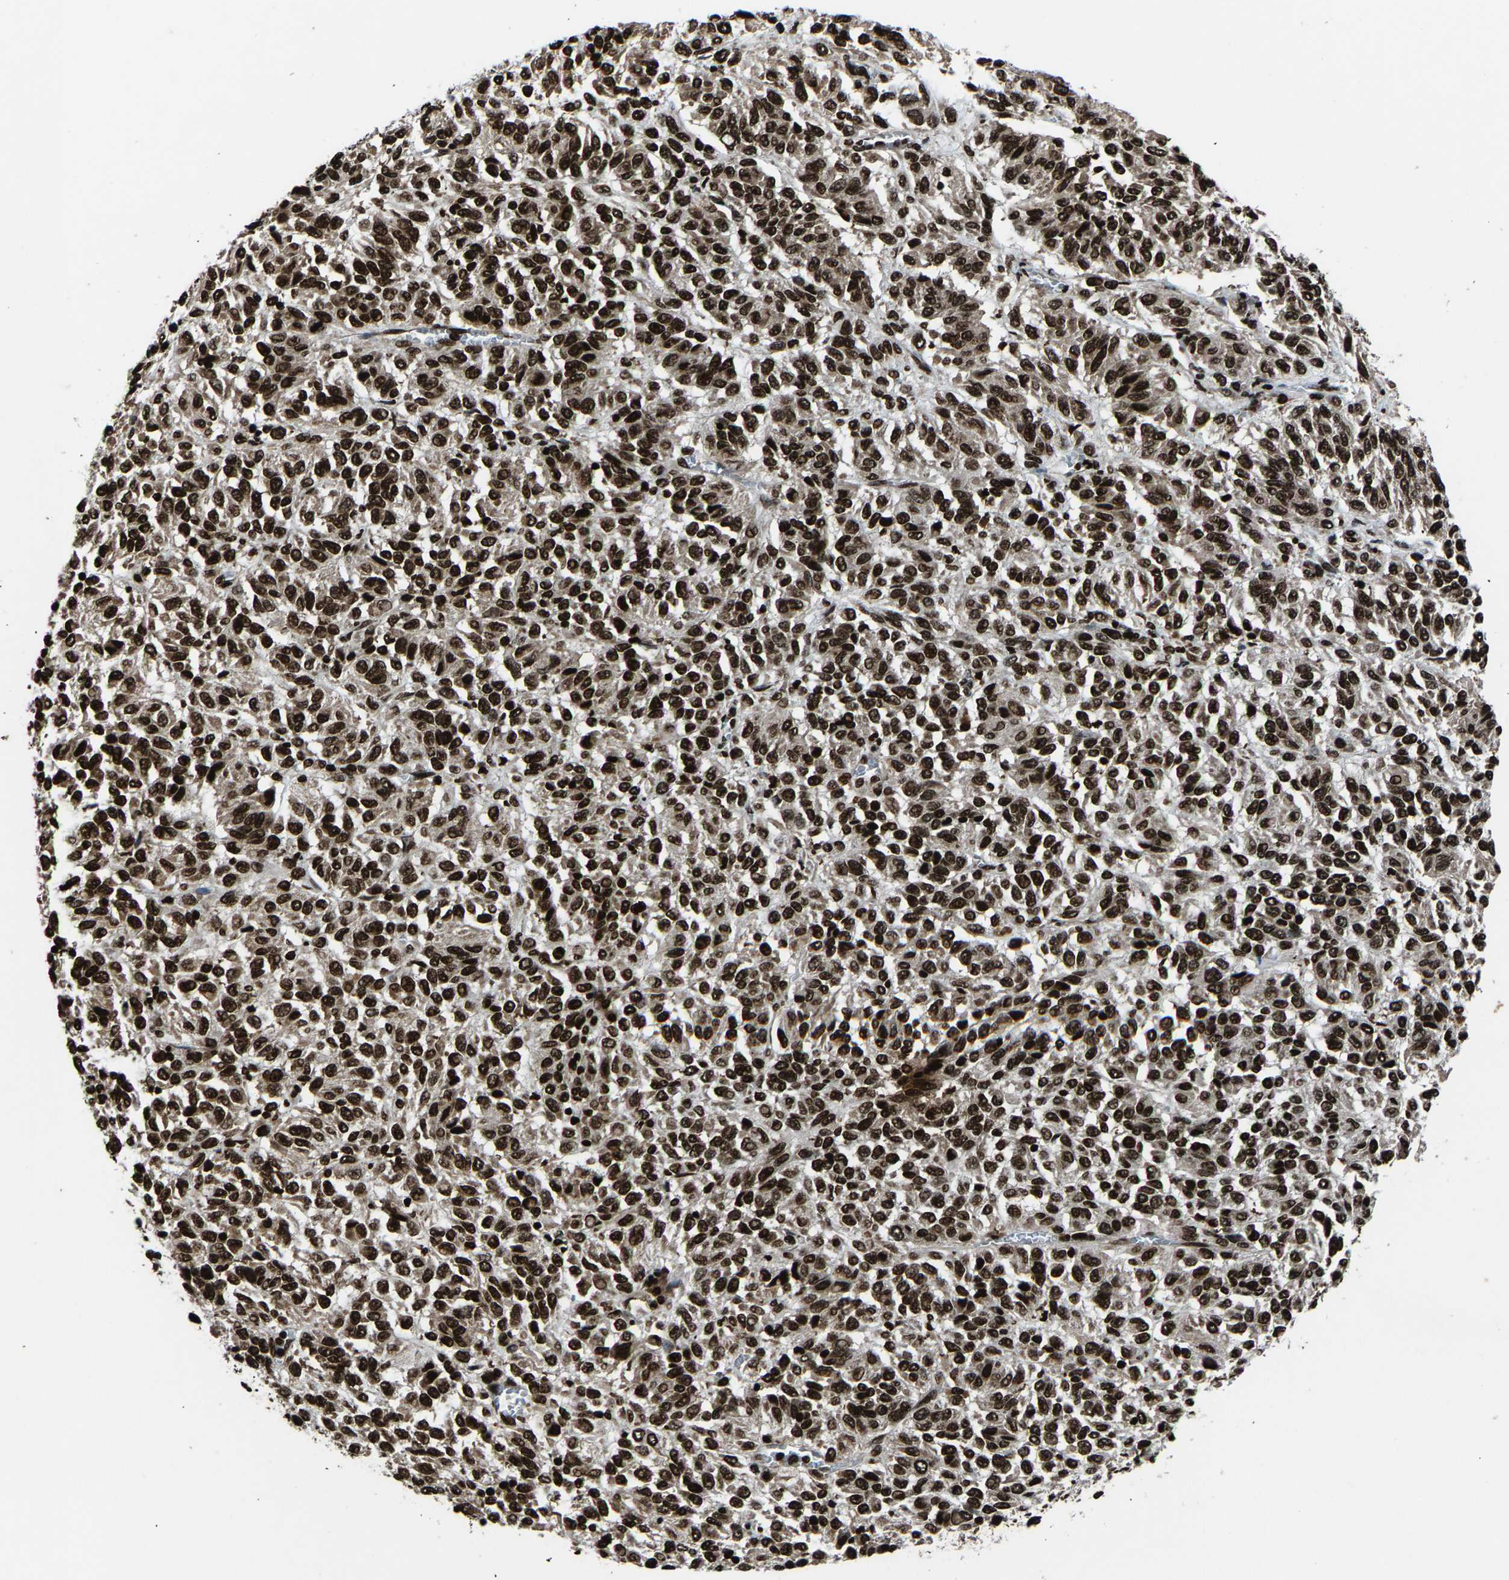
{"staining": {"intensity": "strong", "quantity": ">75%", "location": "nuclear"}, "tissue": "melanoma", "cell_type": "Tumor cells", "image_type": "cancer", "snomed": [{"axis": "morphology", "description": "Malignant melanoma, Metastatic site"}, {"axis": "topography", "description": "Lung"}], "caption": "Brown immunohistochemical staining in human malignant melanoma (metastatic site) reveals strong nuclear positivity in about >75% of tumor cells.", "gene": "H4C1", "patient": {"sex": "male", "age": 64}}